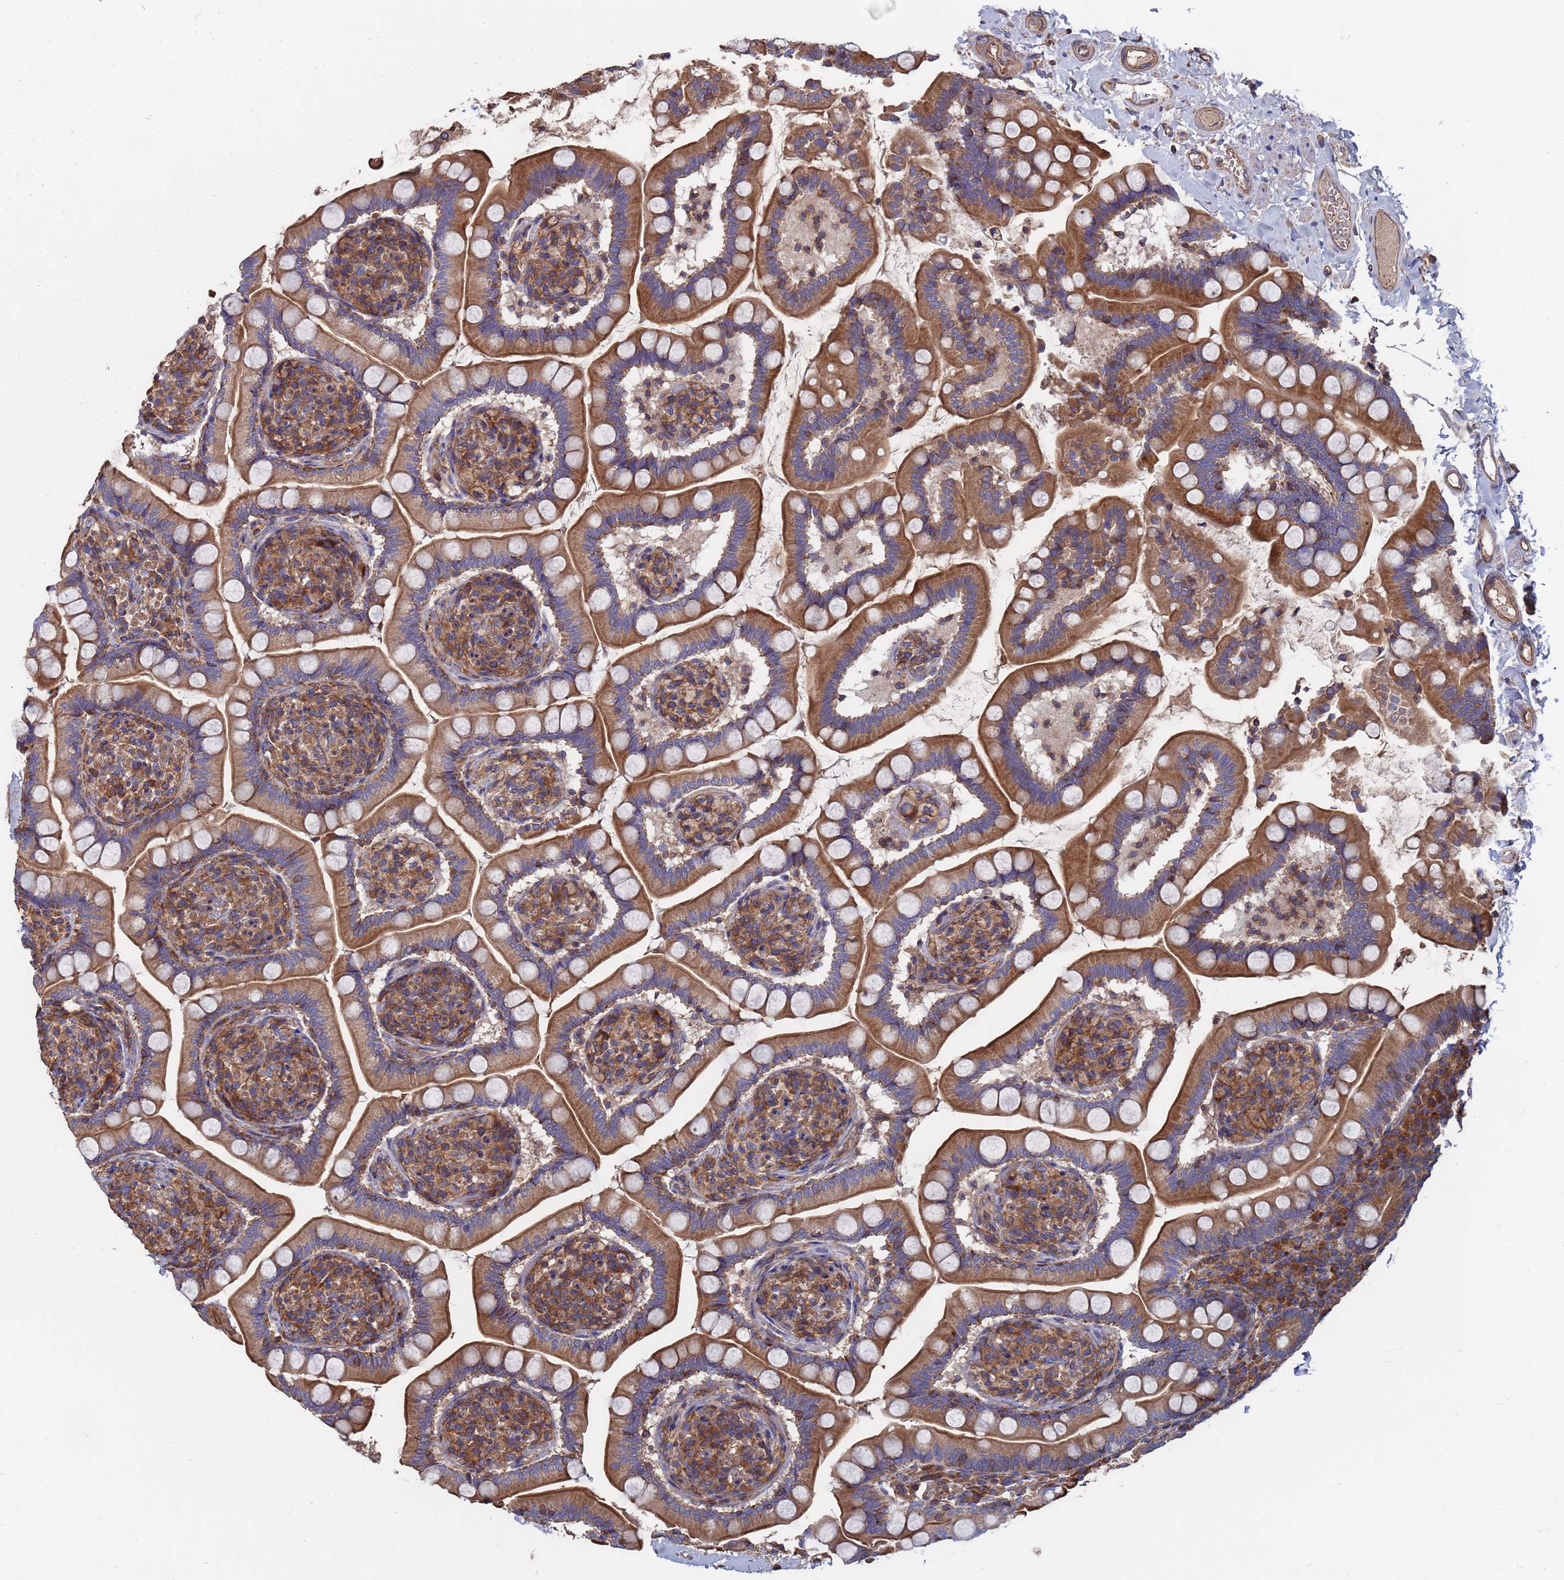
{"staining": {"intensity": "moderate", "quantity": ">75%", "location": "cytoplasmic/membranous"}, "tissue": "small intestine", "cell_type": "Glandular cells", "image_type": "normal", "snomed": [{"axis": "morphology", "description": "Normal tissue, NOS"}, {"axis": "topography", "description": "Small intestine"}], "caption": "Moderate cytoplasmic/membranous positivity is seen in about >75% of glandular cells in normal small intestine. Nuclei are stained in blue.", "gene": "PYCR1", "patient": {"sex": "female", "age": 64}}